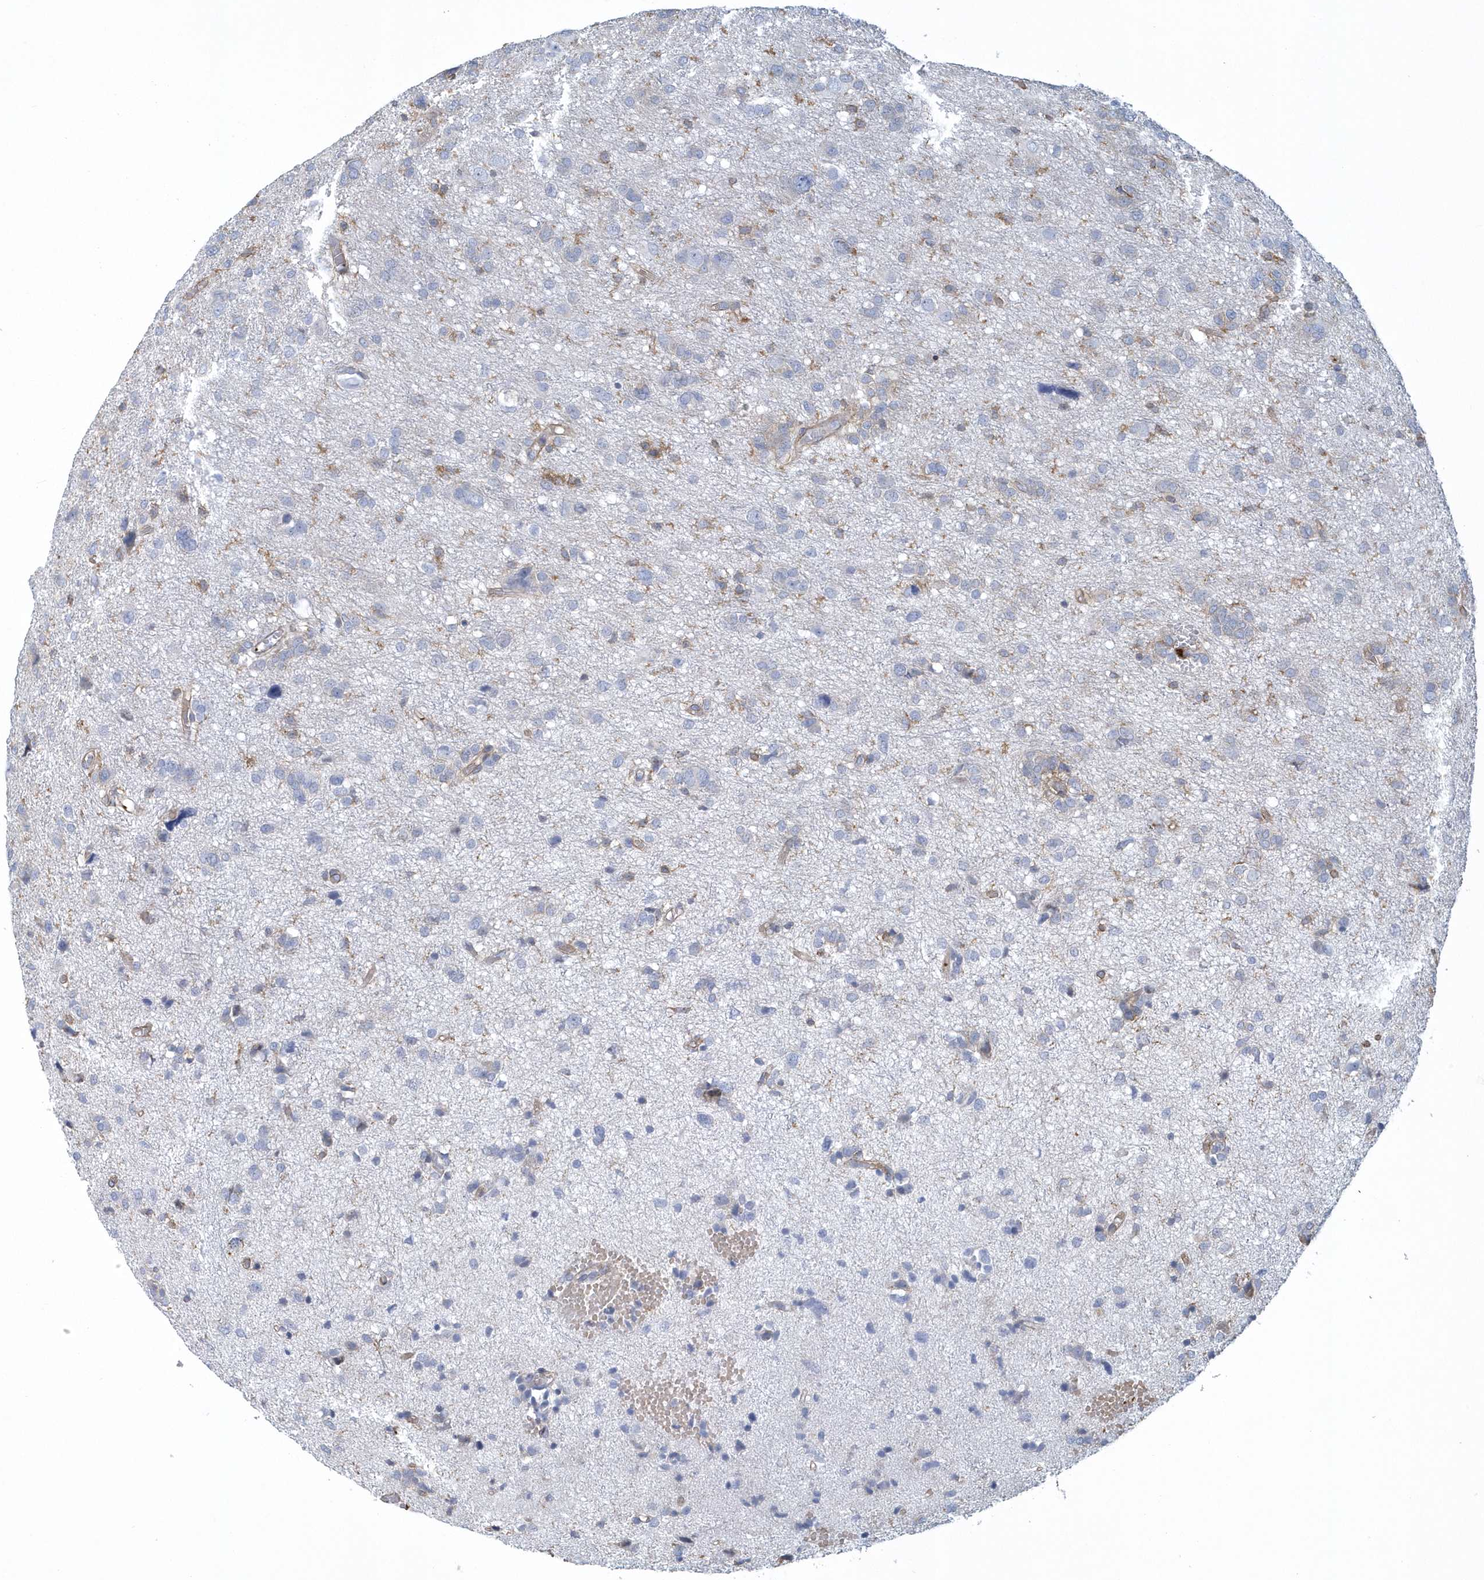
{"staining": {"intensity": "negative", "quantity": "none", "location": "none"}, "tissue": "glioma", "cell_type": "Tumor cells", "image_type": "cancer", "snomed": [{"axis": "morphology", "description": "Glioma, malignant, High grade"}, {"axis": "topography", "description": "Brain"}], "caption": "An immunohistochemistry histopathology image of glioma is shown. There is no staining in tumor cells of glioma. (Stains: DAB immunohistochemistry (IHC) with hematoxylin counter stain, Microscopy: brightfield microscopy at high magnification).", "gene": "ARAP2", "patient": {"sex": "female", "age": 59}}